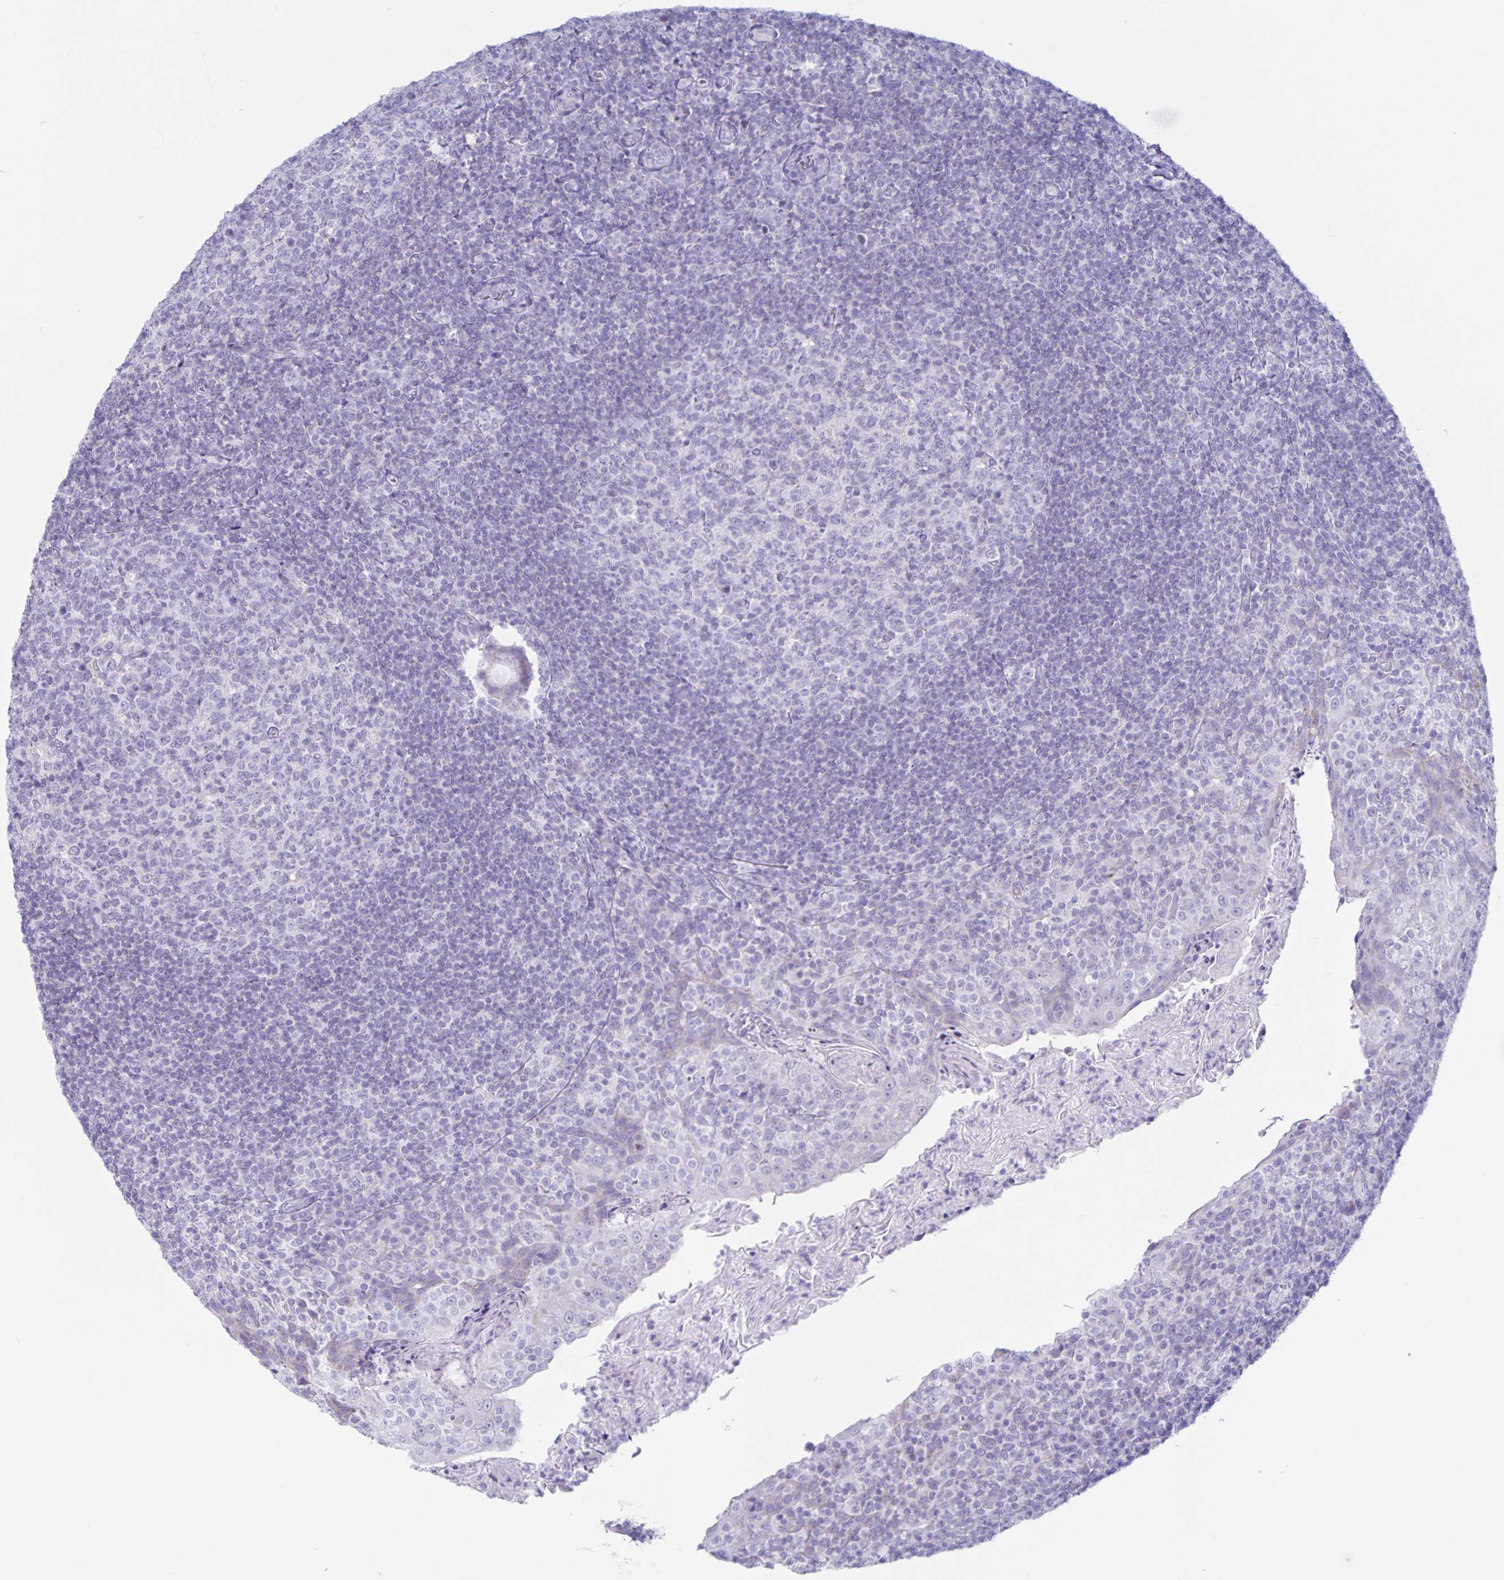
{"staining": {"intensity": "negative", "quantity": "none", "location": "none"}, "tissue": "tonsil", "cell_type": "Germinal center cells", "image_type": "normal", "snomed": [{"axis": "morphology", "description": "Normal tissue, NOS"}, {"axis": "topography", "description": "Tonsil"}], "caption": "DAB immunohistochemical staining of benign human tonsil exhibits no significant expression in germinal center cells.", "gene": "CT45A10", "patient": {"sex": "female", "age": 10}}